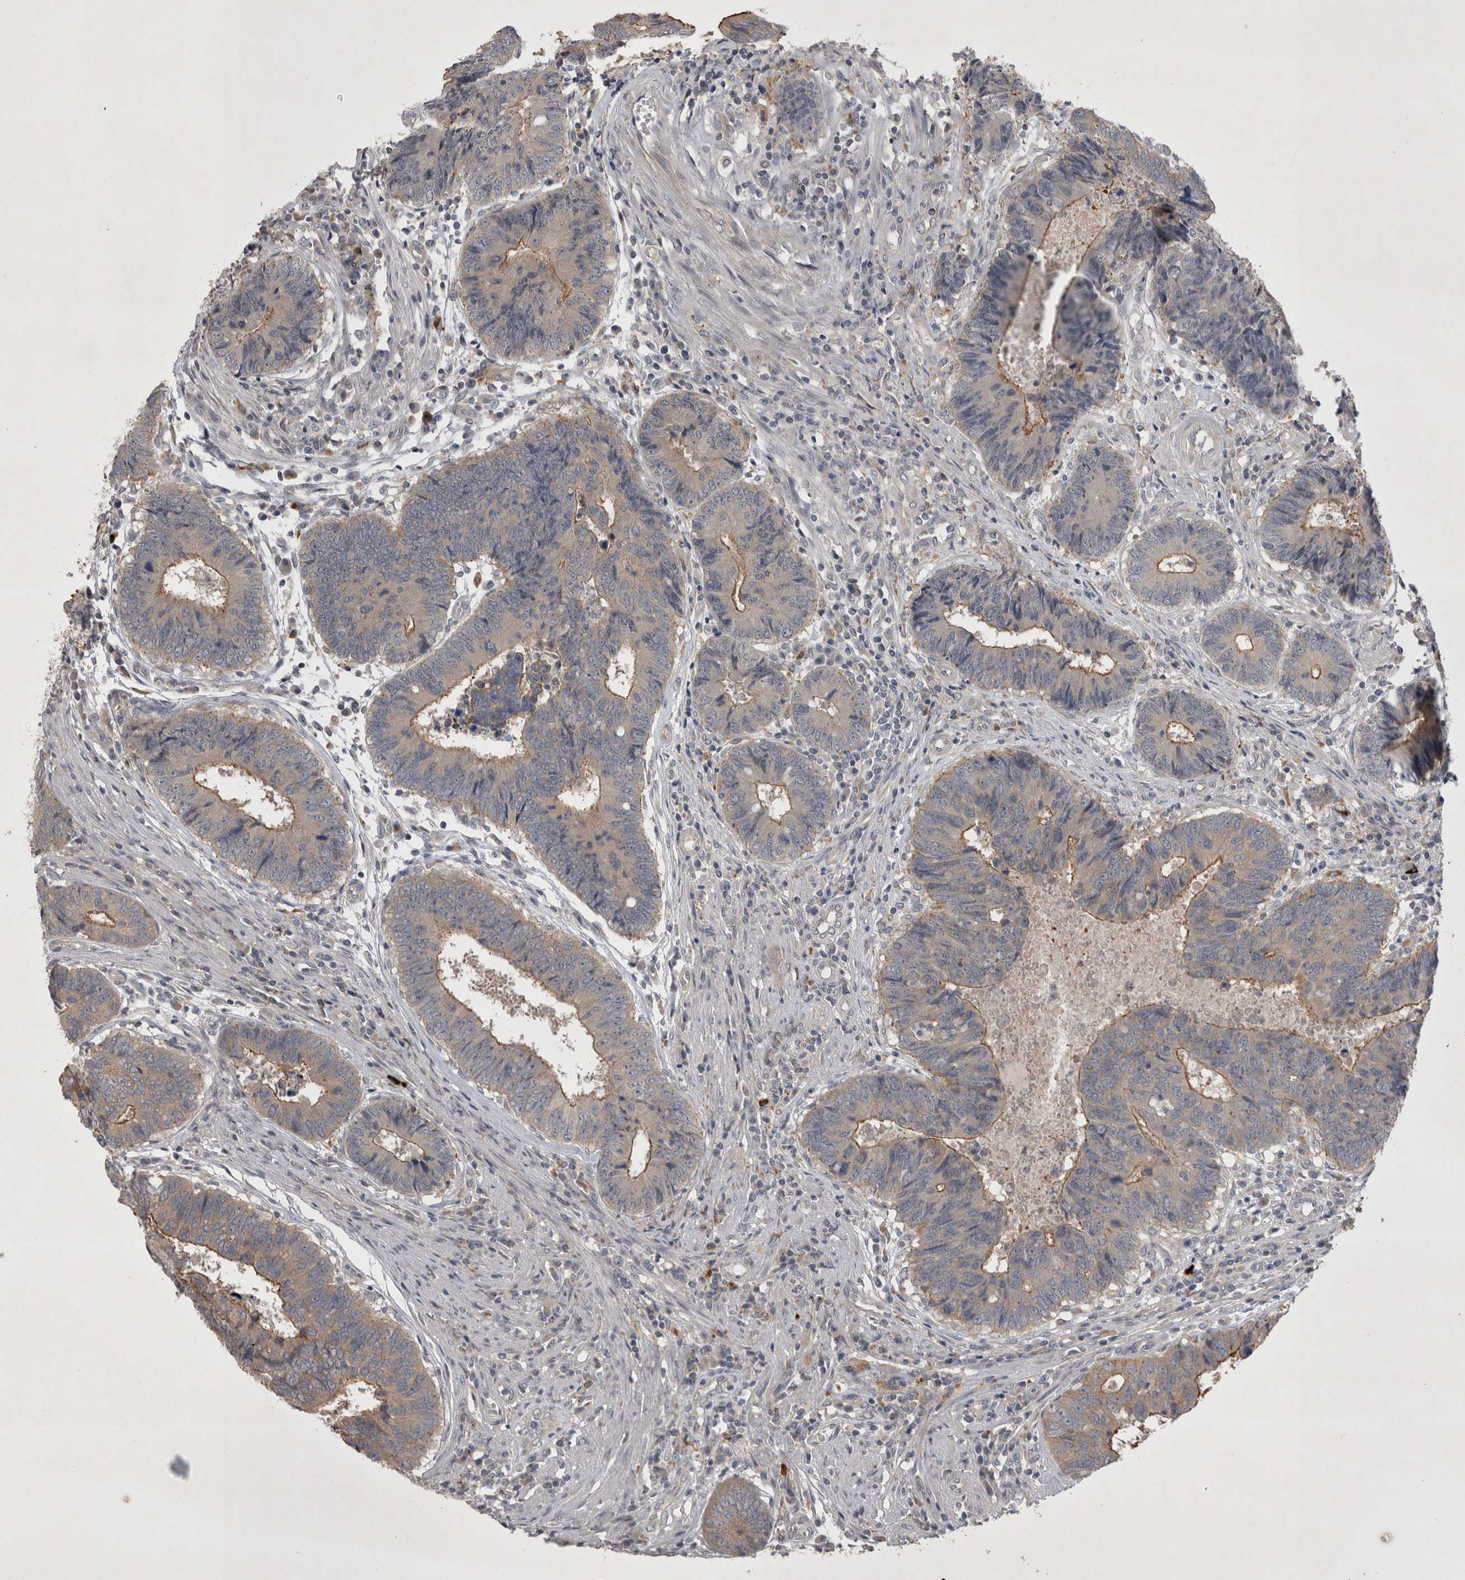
{"staining": {"intensity": "moderate", "quantity": ">75%", "location": "cytoplasmic/membranous"}, "tissue": "colorectal cancer", "cell_type": "Tumor cells", "image_type": "cancer", "snomed": [{"axis": "morphology", "description": "Adenocarcinoma, NOS"}, {"axis": "topography", "description": "Rectum"}], "caption": "Moderate cytoplasmic/membranous expression is seen in about >75% of tumor cells in colorectal cancer (adenocarcinoma).", "gene": "CTBS", "patient": {"sex": "male", "age": 84}}